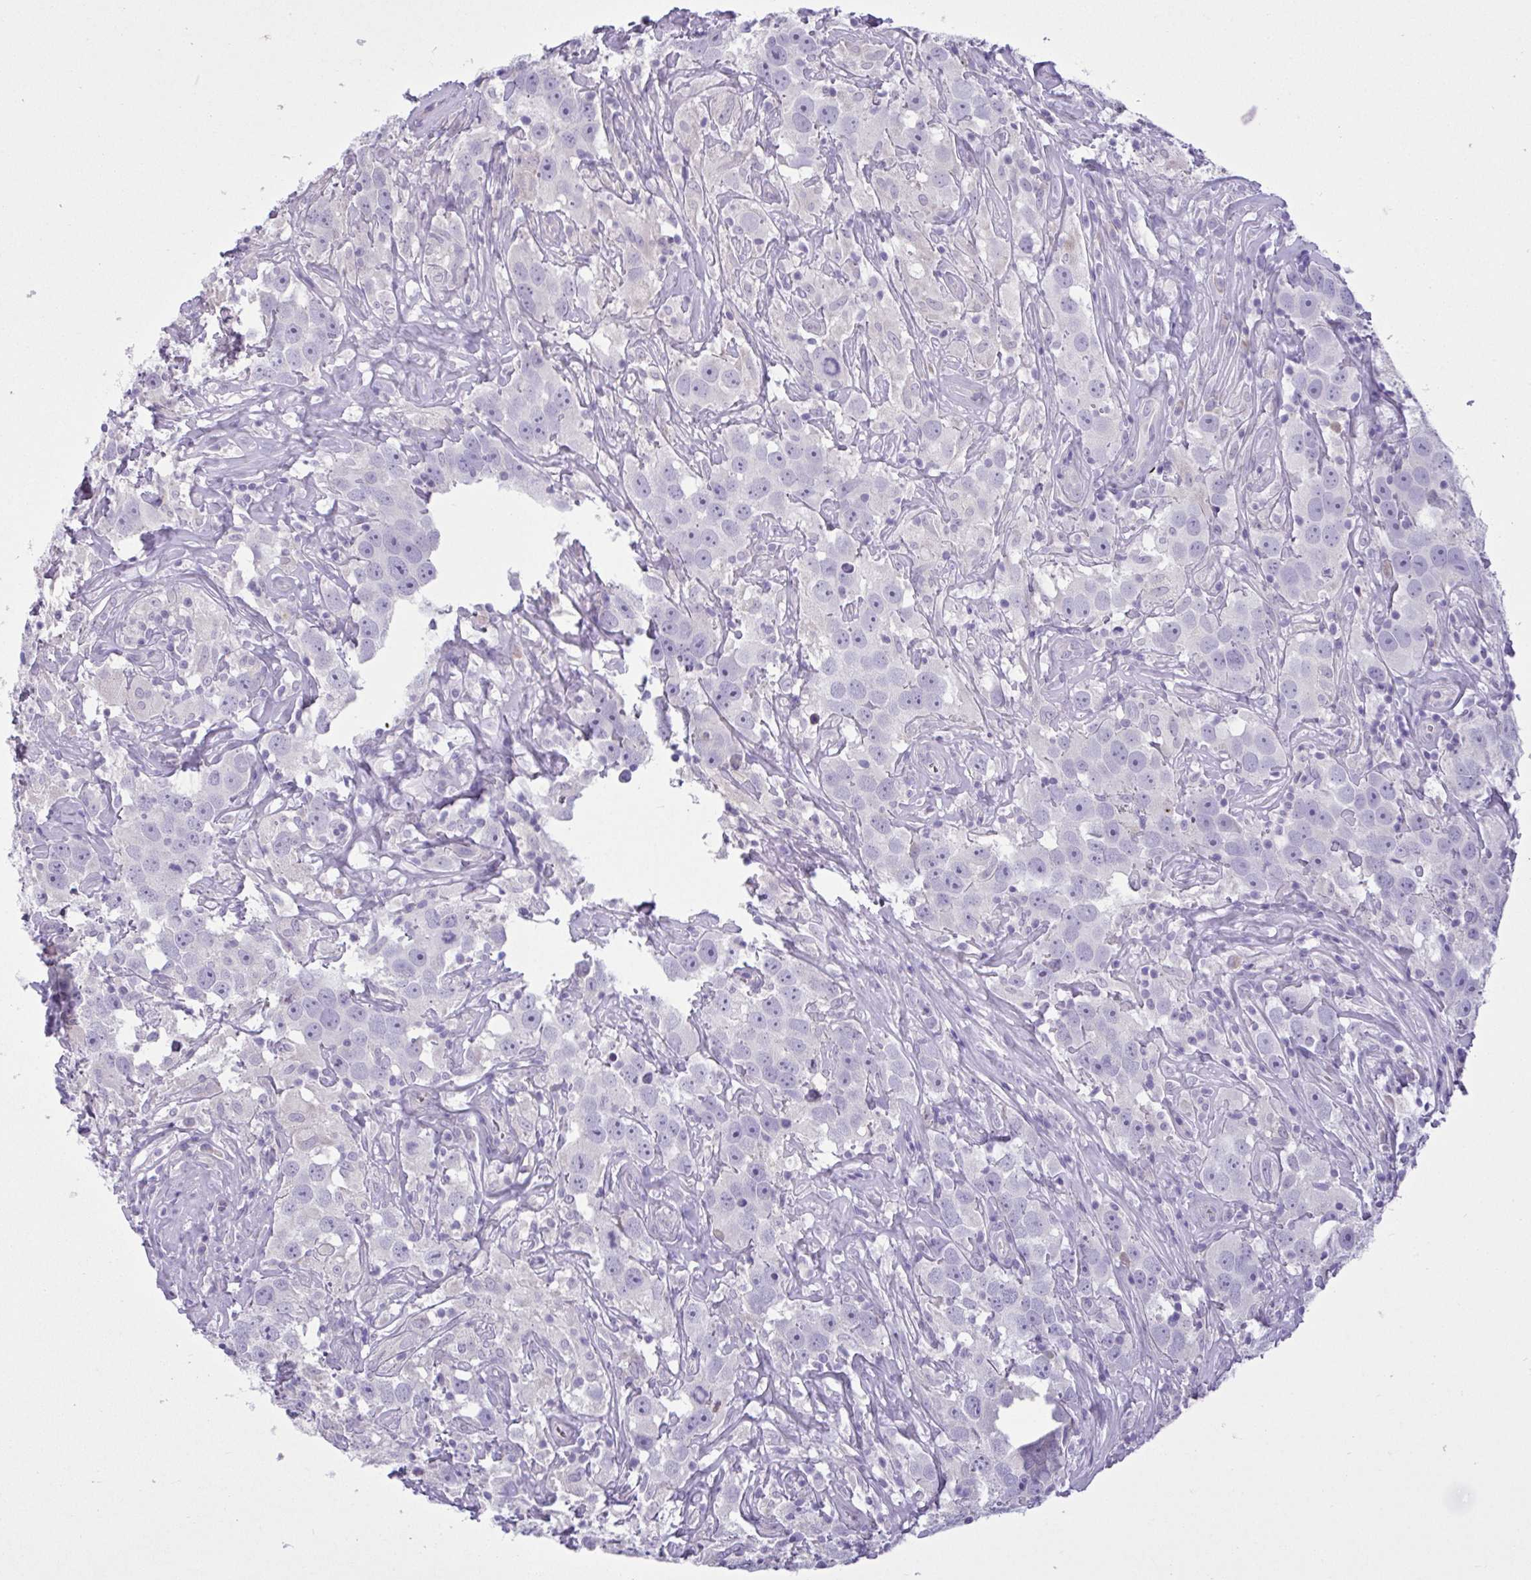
{"staining": {"intensity": "negative", "quantity": "none", "location": "none"}, "tissue": "testis cancer", "cell_type": "Tumor cells", "image_type": "cancer", "snomed": [{"axis": "morphology", "description": "Seminoma, NOS"}, {"axis": "topography", "description": "Testis"}], "caption": "Photomicrograph shows no significant protein expression in tumor cells of testis cancer (seminoma).", "gene": "C4orf33", "patient": {"sex": "male", "age": 49}}